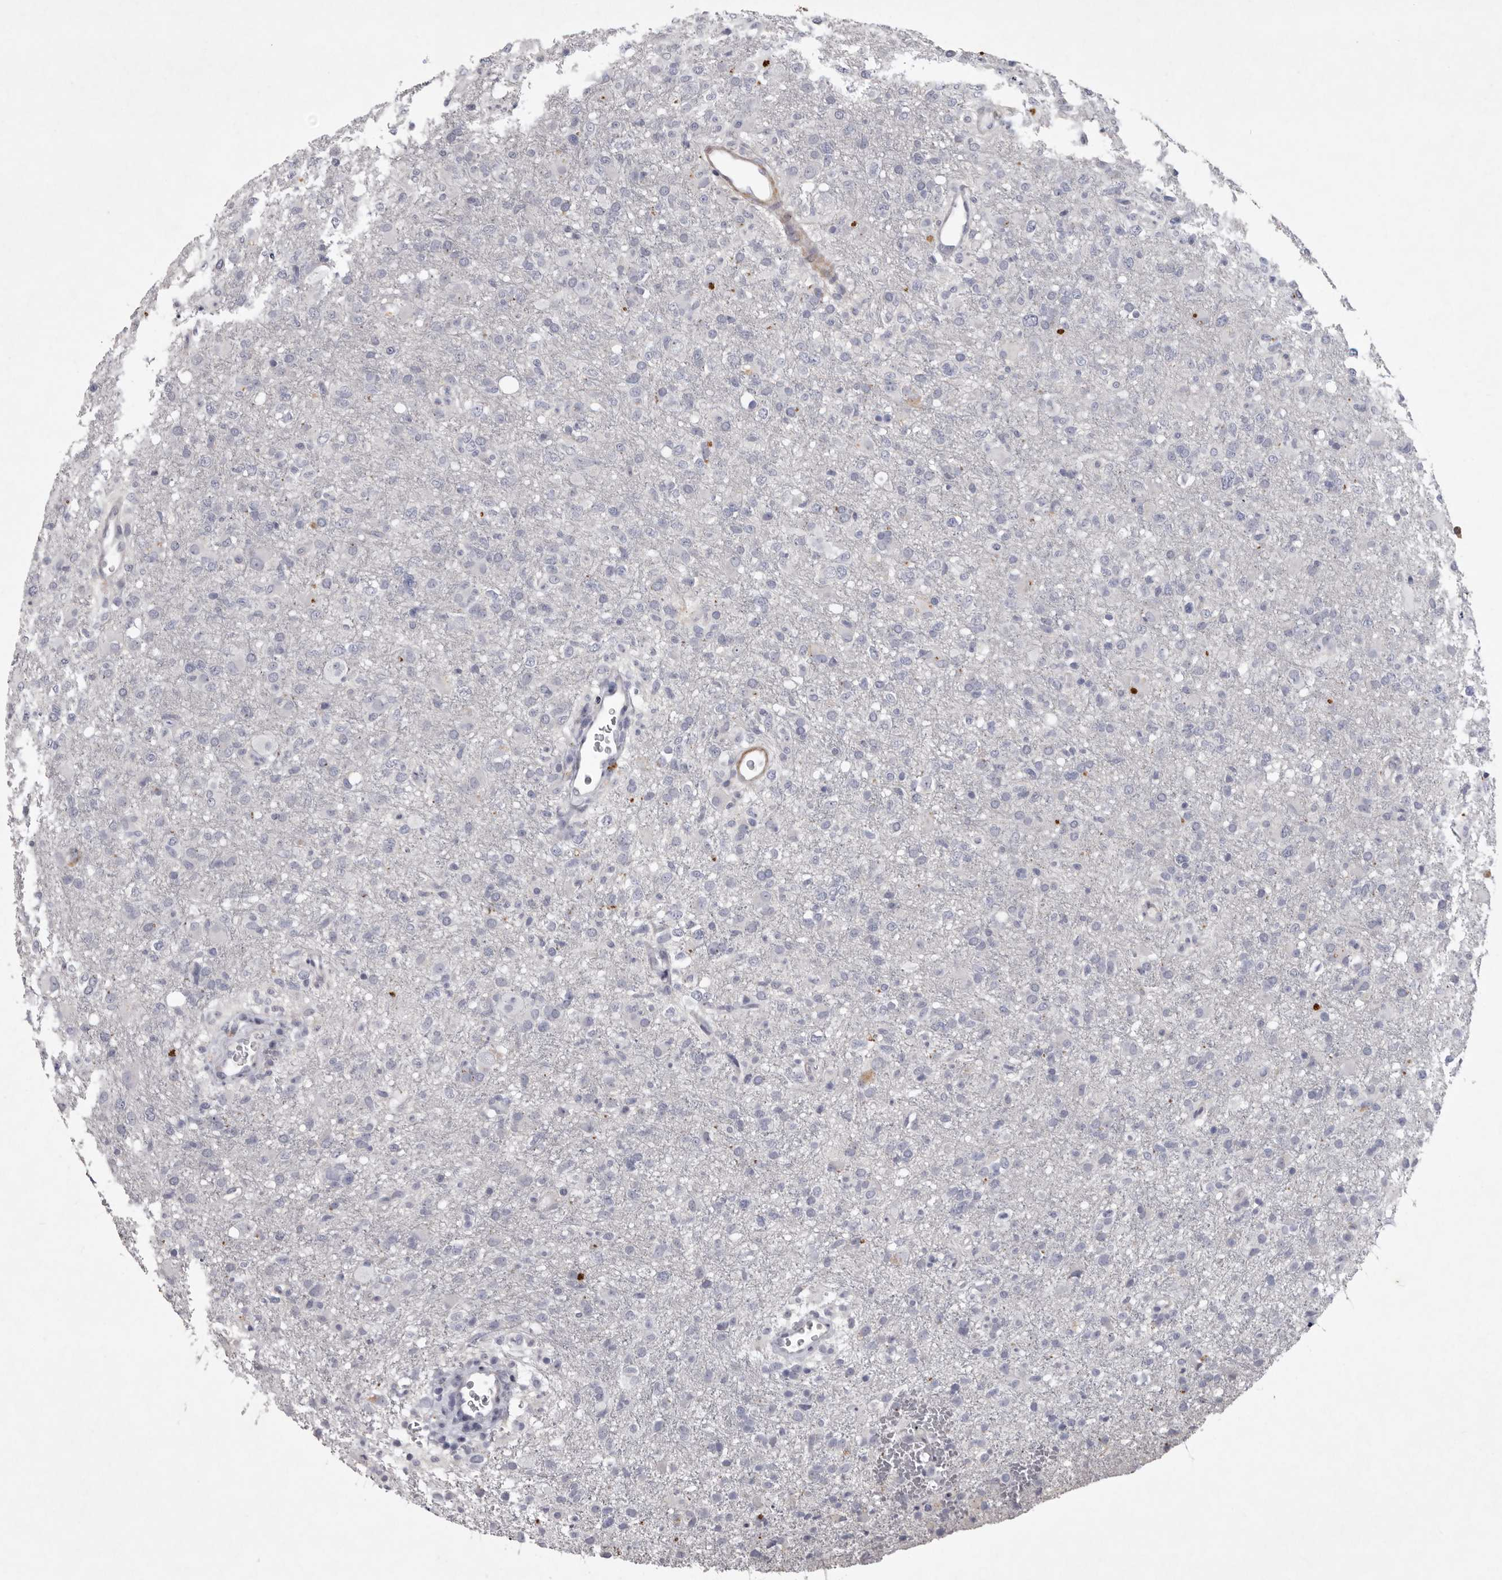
{"staining": {"intensity": "negative", "quantity": "none", "location": "none"}, "tissue": "glioma", "cell_type": "Tumor cells", "image_type": "cancer", "snomed": [{"axis": "morphology", "description": "Glioma, malignant, High grade"}, {"axis": "topography", "description": "Brain"}], "caption": "The micrograph demonstrates no staining of tumor cells in malignant glioma (high-grade). The staining is performed using DAB (3,3'-diaminobenzidine) brown chromogen with nuclei counter-stained in using hematoxylin.", "gene": "NKAIN4", "patient": {"sex": "female", "age": 57}}